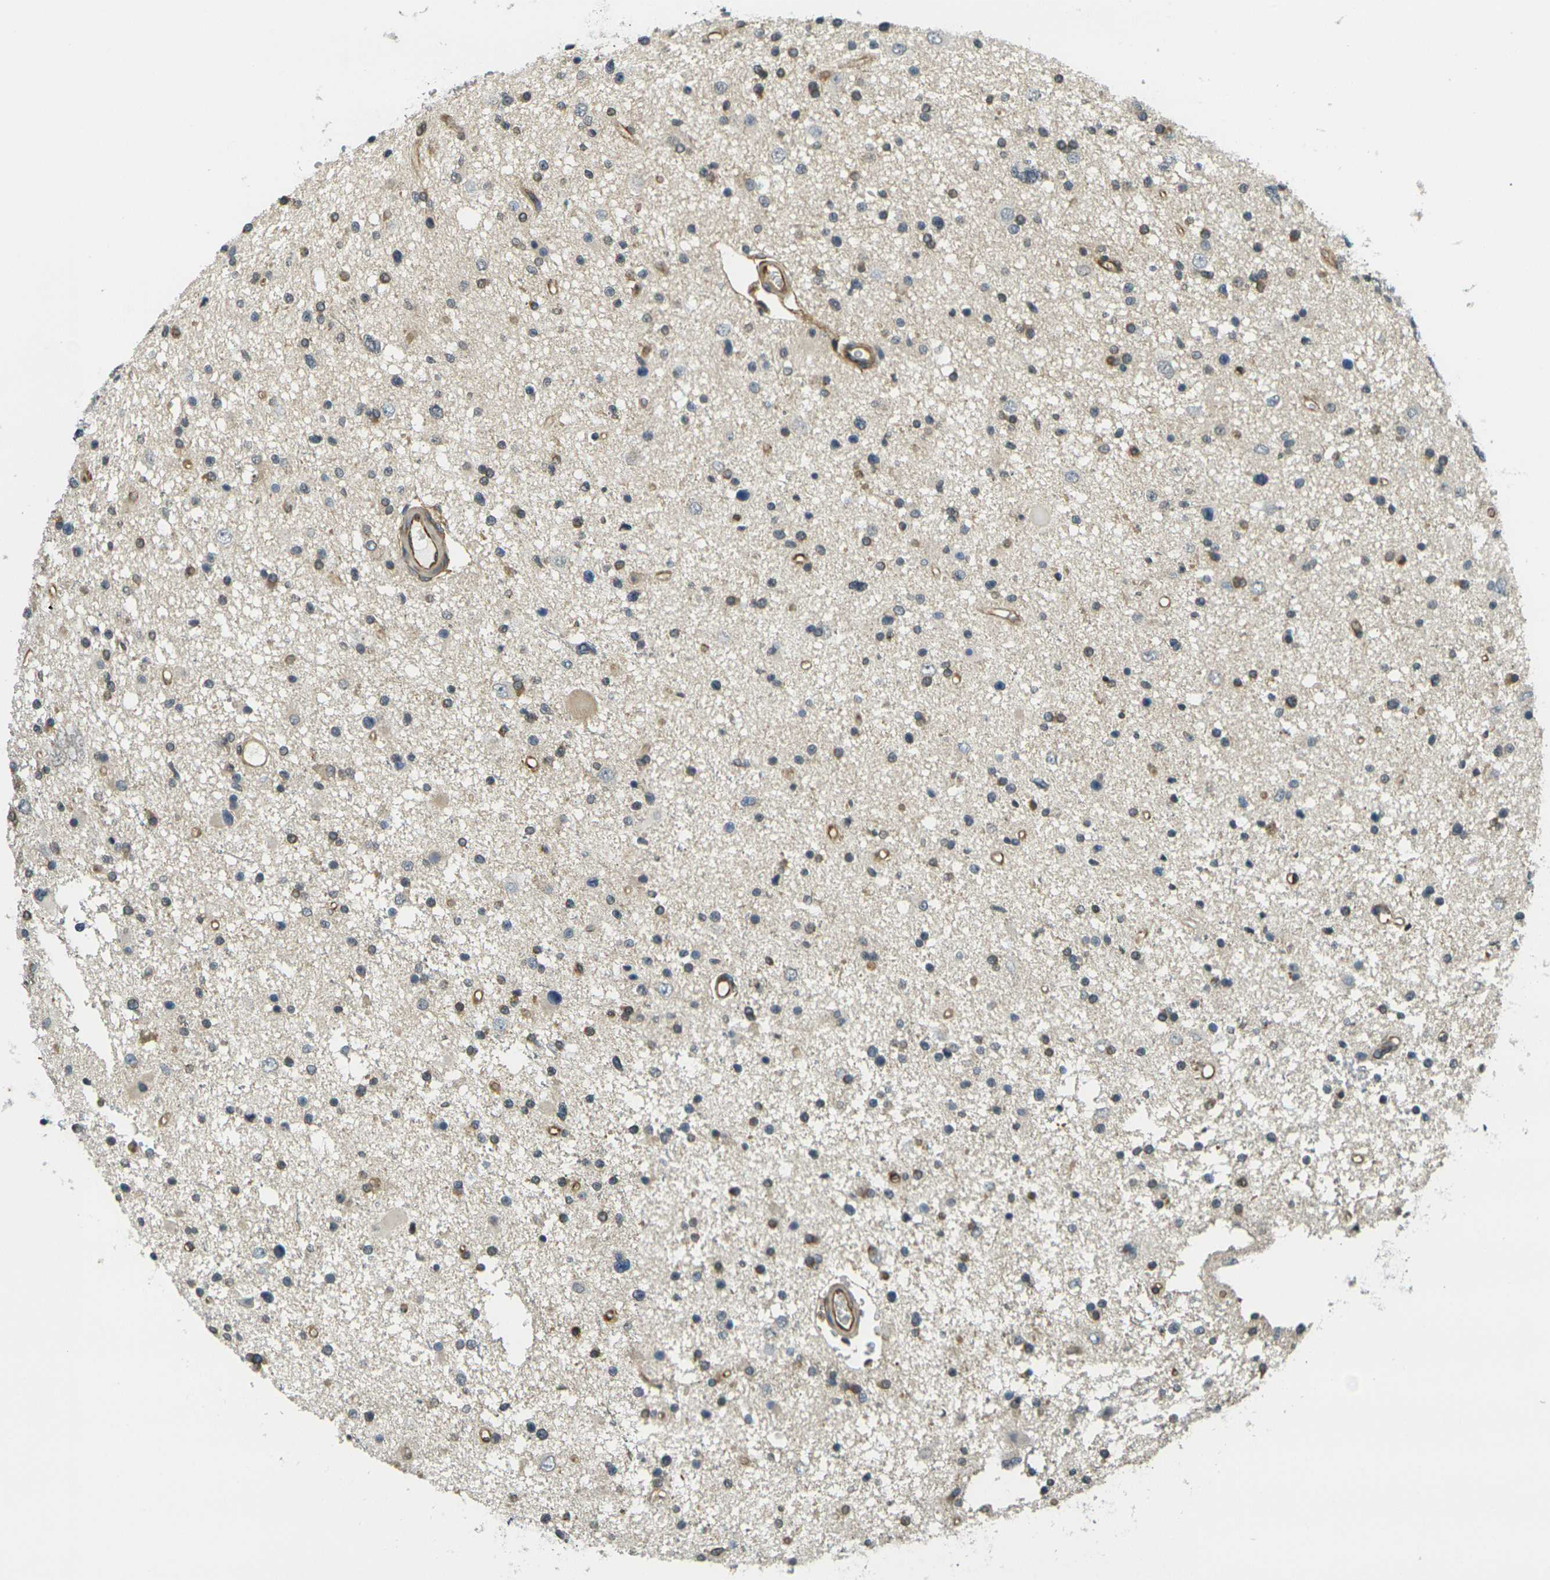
{"staining": {"intensity": "moderate", "quantity": "<25%", "location": "cytoplasmic/membranous"}, "tissue": "glioma", "cell_type": "Tumor cells", "image_type": "cancer", "snomed": [{"axis": "morphology", "description": "Glioma, malignant, High grade"}, {"axis": "topography", "description": "Brain"}], "caption": "Malignant glioma (high-grade) stained with IHC demonstrates moderate cytoplasmic/membranous staining in about <25% of tumor cells. (Brightfield microscopy of DAB IHC at high magnification).", "gene": "CAST", "patient": {"sex": "male", "age": 33}}